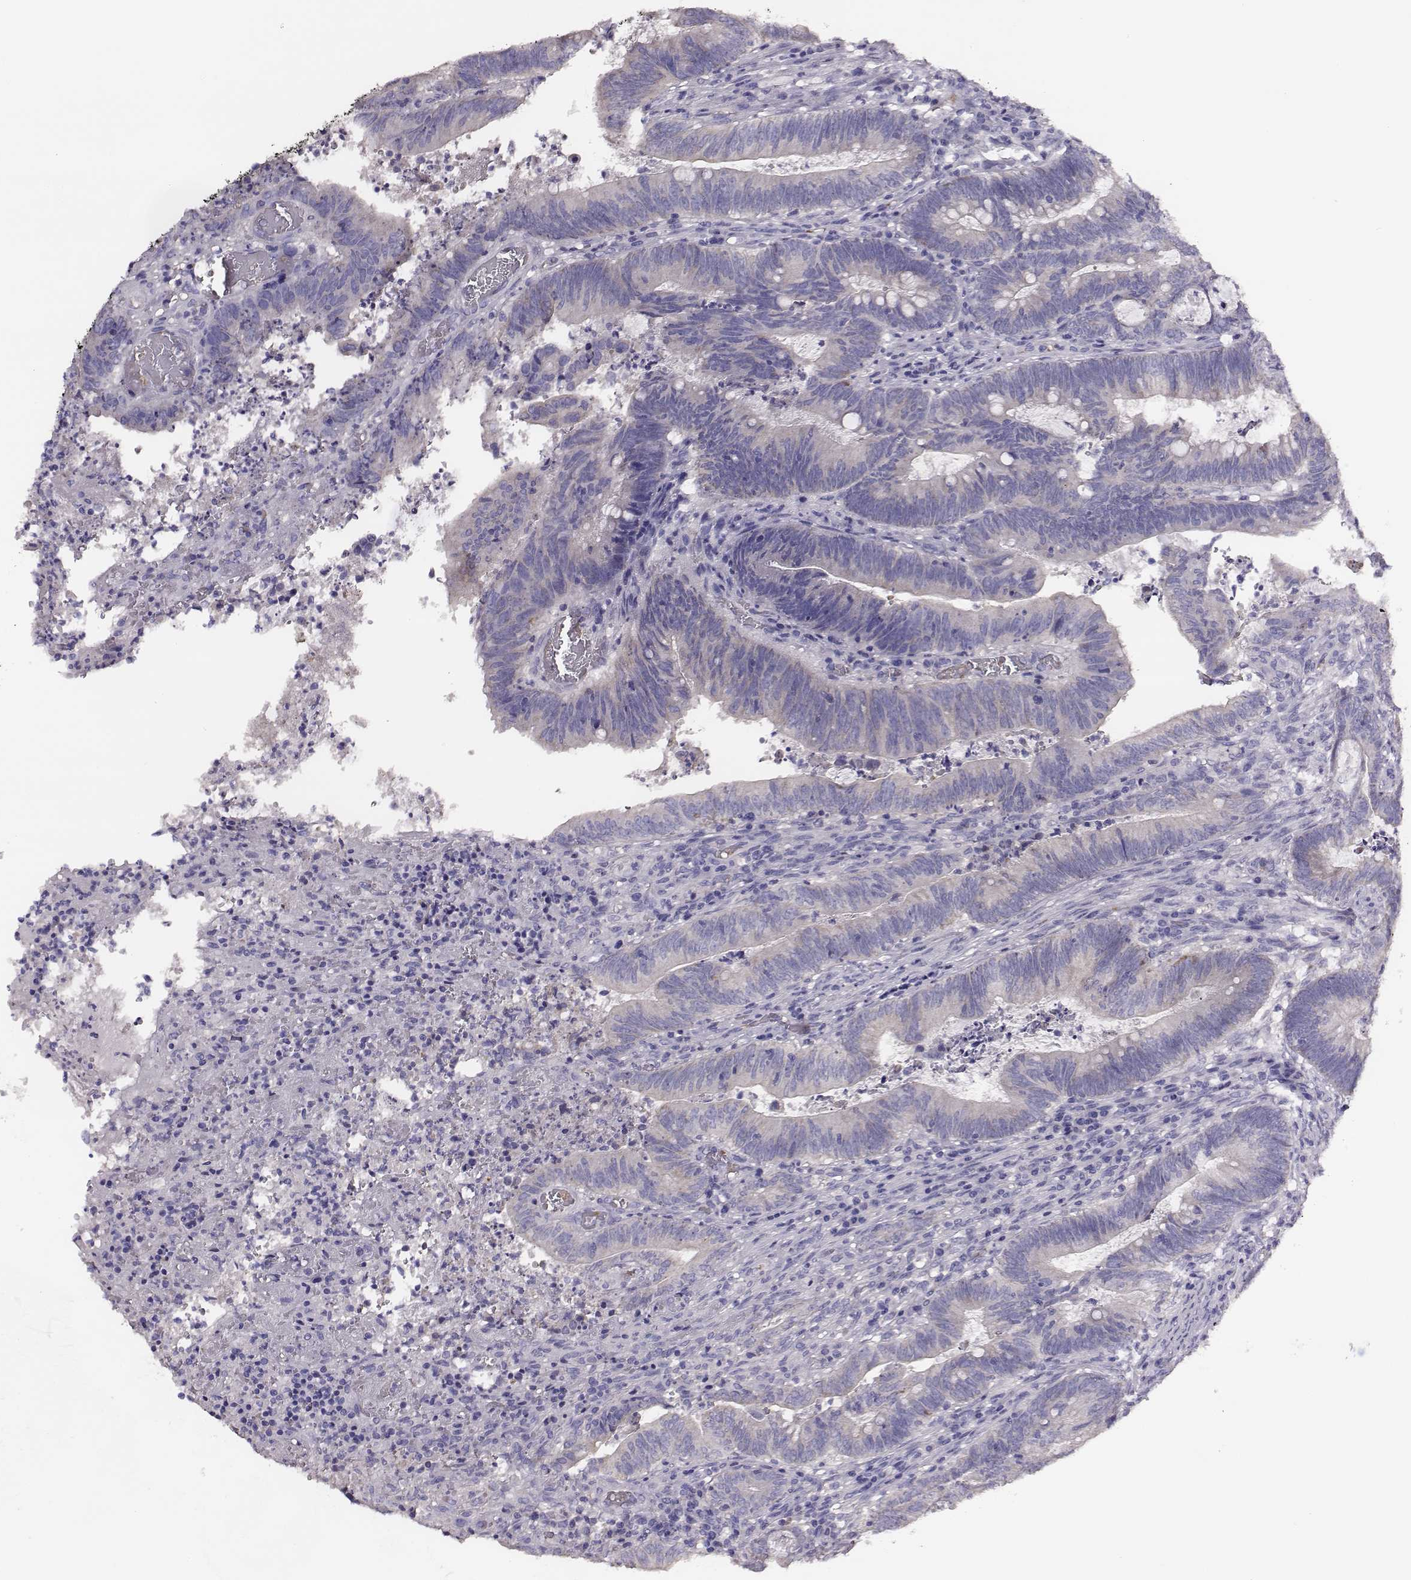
{"staining": {"intensity": "negative", "quantity": "none", "location": "none"}, "tissue": "colorectal cancer", "cell_type": "Tumor cells", "image_type": "cancer", "snomed": [{"axis": "morphology", "description": "Adenocarcinoma, NOS"}, {"axis": "topography", "description": "Colon"}], "caption": "This micrograph is of colorectal cancer (adenocarcinoma) stained with immunohistochemistry to label a protein in brown with the nuclei are counter-stained blue. There is no expression in tumor cells. Brightfield microscopy of immunohistochemistry stained with DAB (3,3'-diaminobenzidine) (brown) and hematoxylin (blue), captured at high magnification.", "gene": "AADAT", "patient": {"sex": "female", "age": 70}}